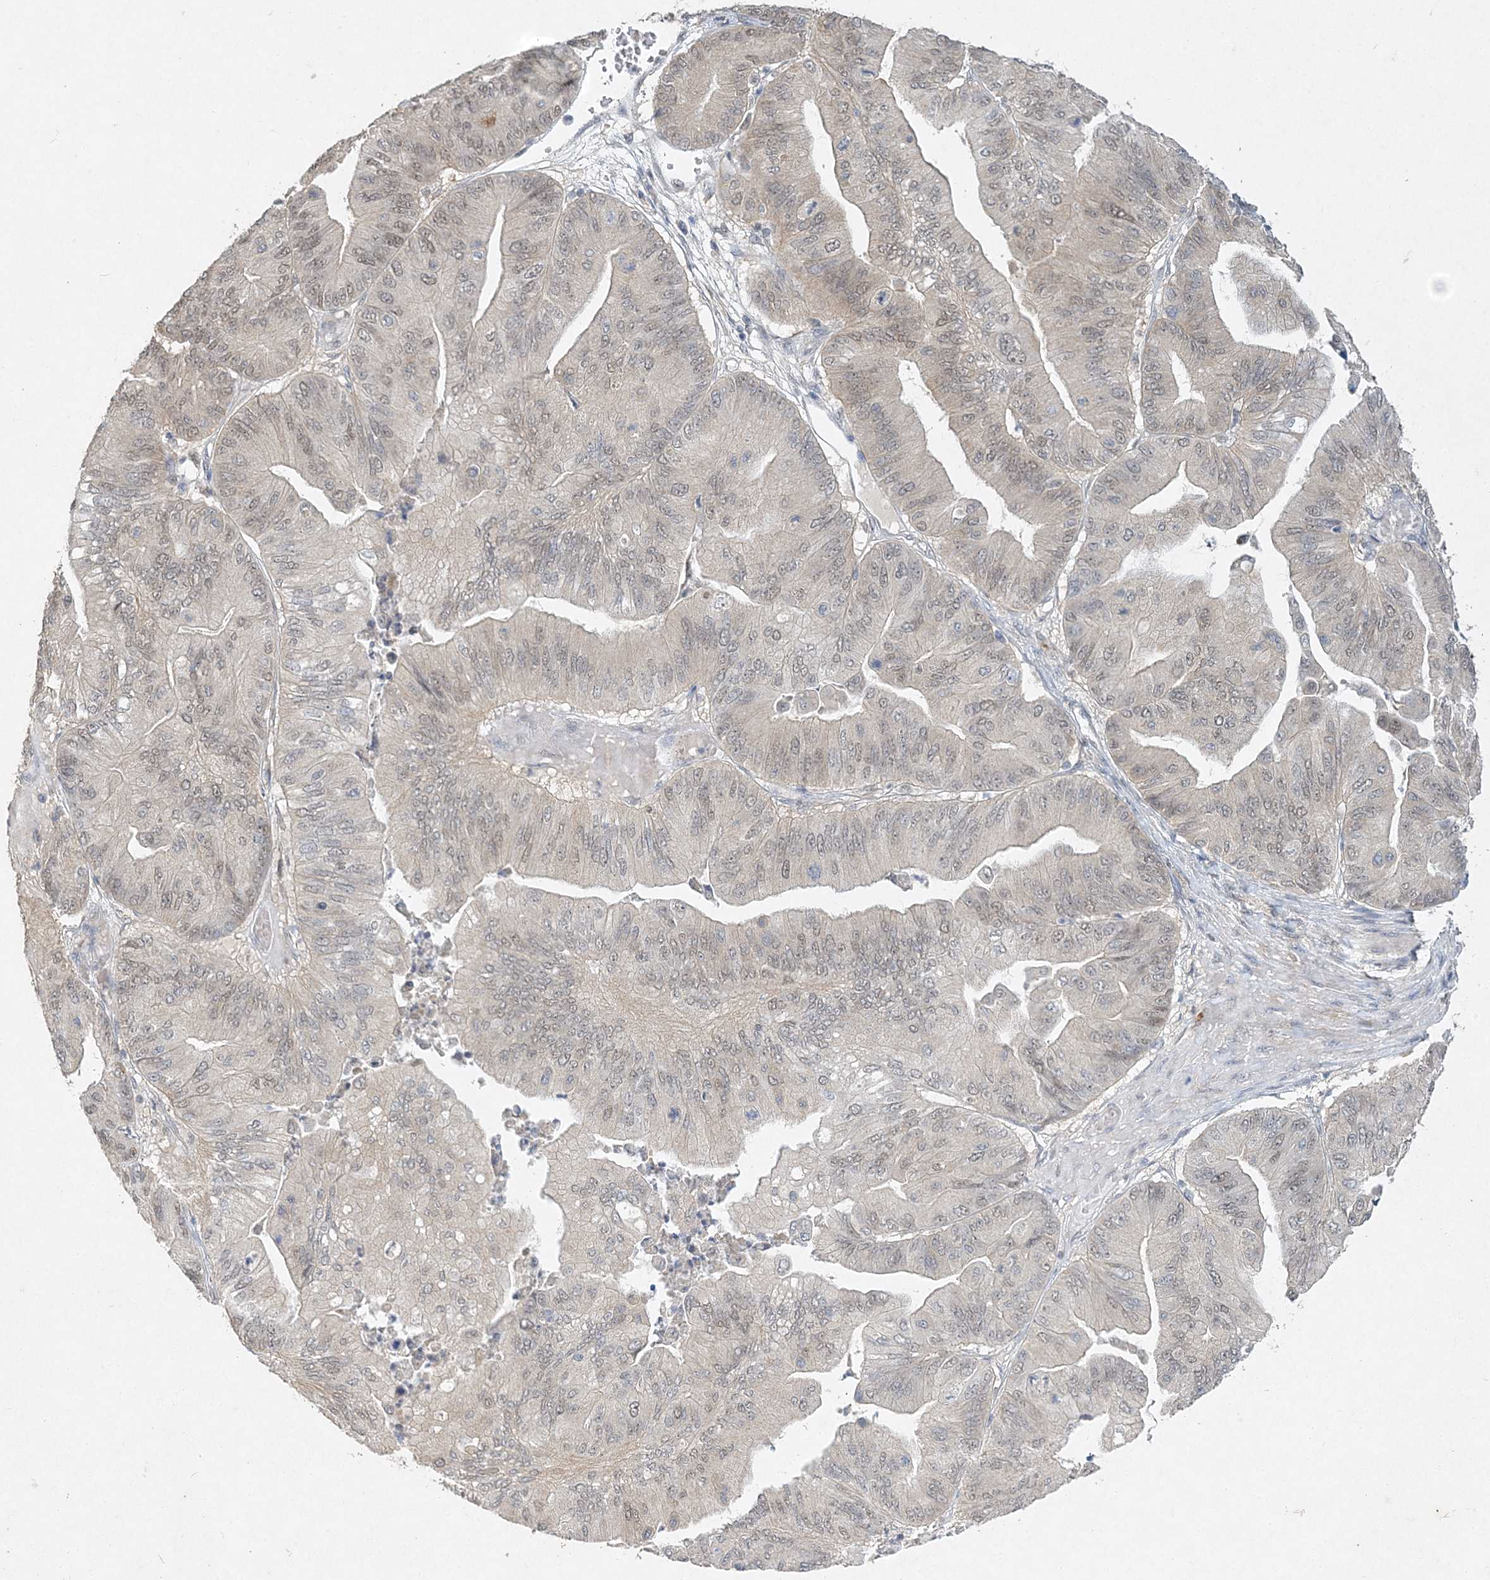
{"staining": {"intensity": "moderate", "quantity": "<25%", "location": "cytoplasmic/membranous,nuclear"}, "tissue": "ovarian cancer", "cell_type": "Tumor cells", "image_type": "cancer", "snomed": [{"axis": "morphology", "description": "Cystadenocarcinoma, mucinous, NOS"}, {"axis": "topography", "description": "Ovary"}], "caption": "Brown immunohistochemical staining in ovarian cancer (mucinous cystadenocarcinoma) exhibits moderate cytoplasmic/membranous and nuclear expression in about <25% of tumor cells.", "gene": "MAT2B", "patient": {"sex": "female", "age": 61}}